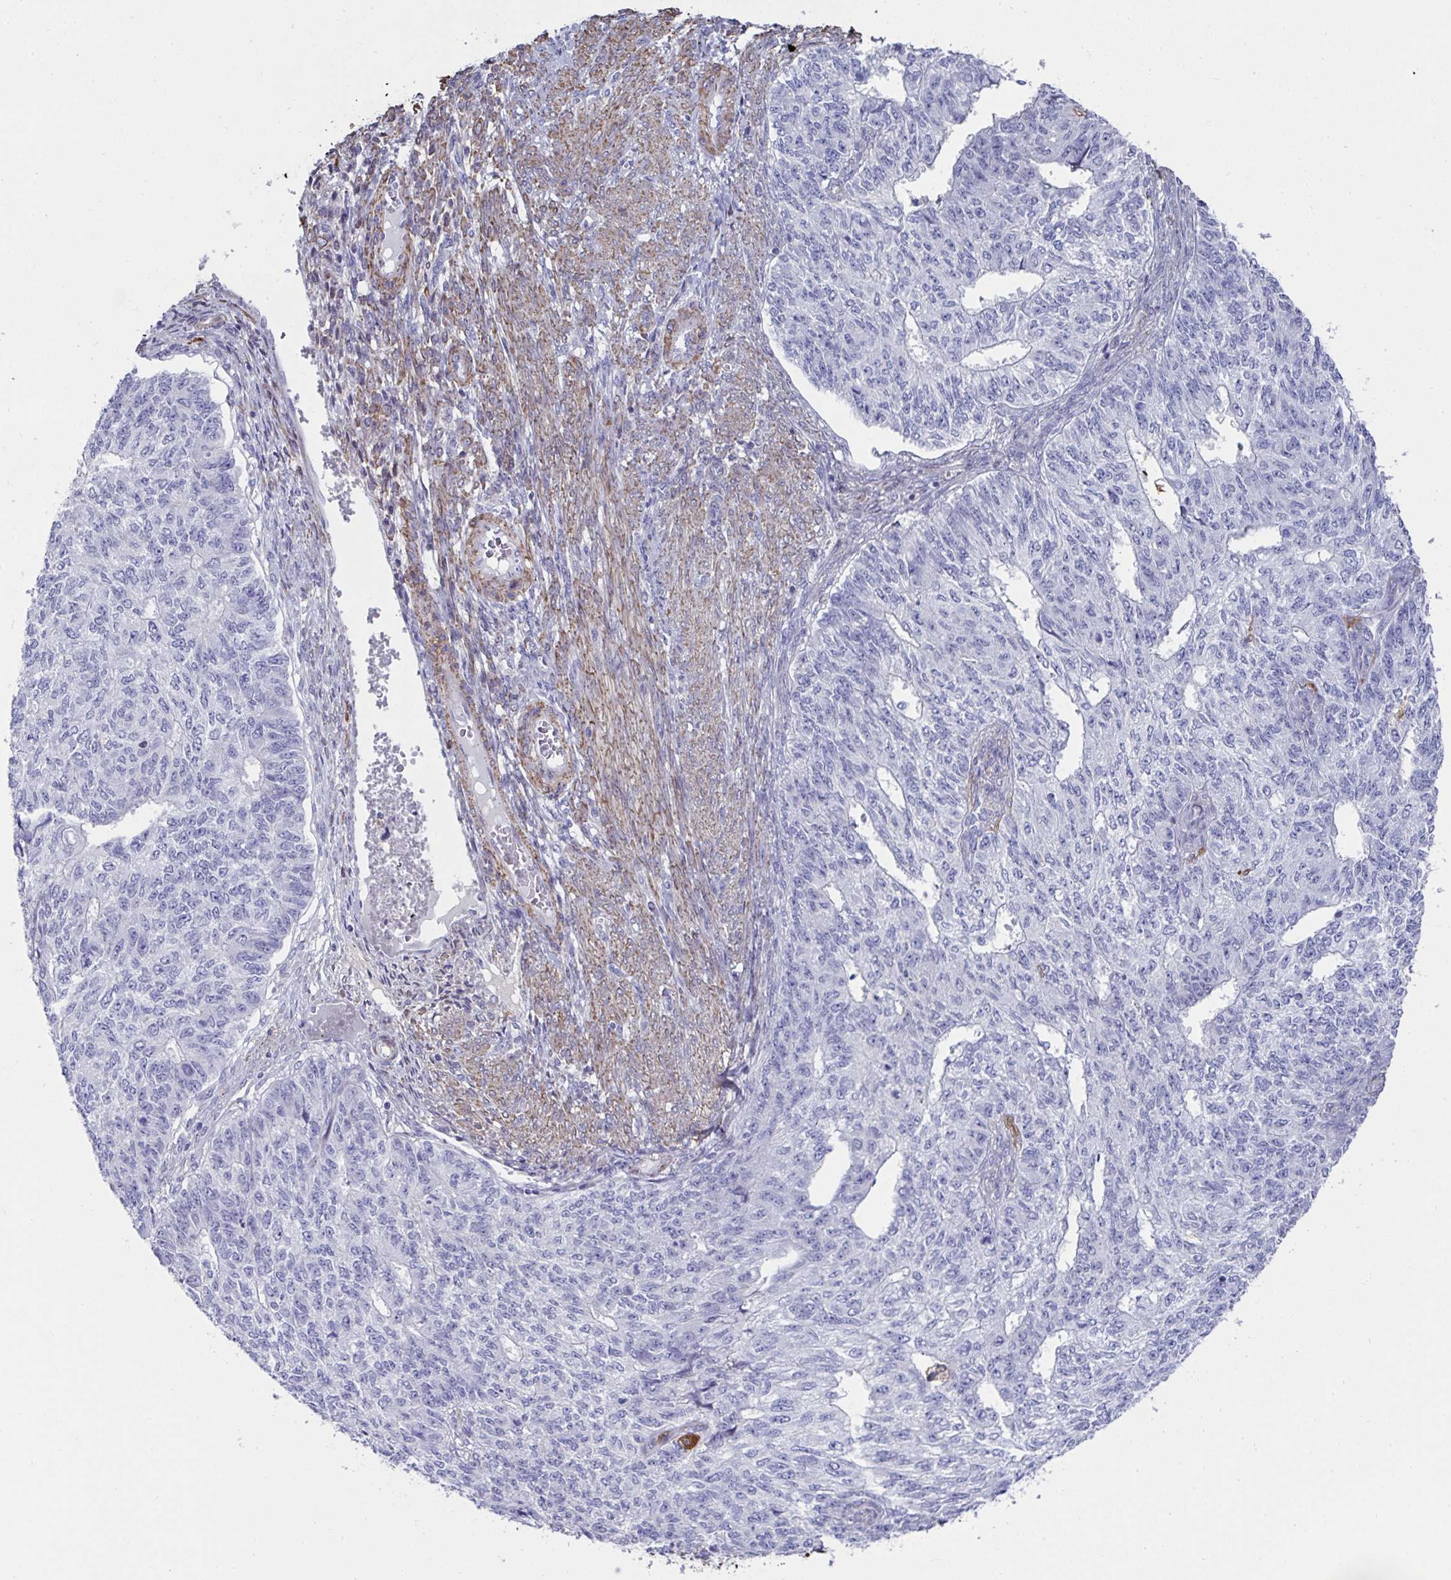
{"staining": {"intensity": "negative", "quantity": "none", "location": "none"}, "tissue": "endometrial cancer", "cell_type": "Tumor cells", "image_type": "cancer", "snomed": [{"axis": "morphology", "description": "Adenocarcinoma, NOS"}, {"axis": "topography", "description": "Endometrium"}], "caption": "Immunohistochemical staining of human endometrial adenocarcinoma demonstrates no significant expression in tumor cells.", "gene": "FBXL13", "patient": {"sex": "female", "age": 32}}